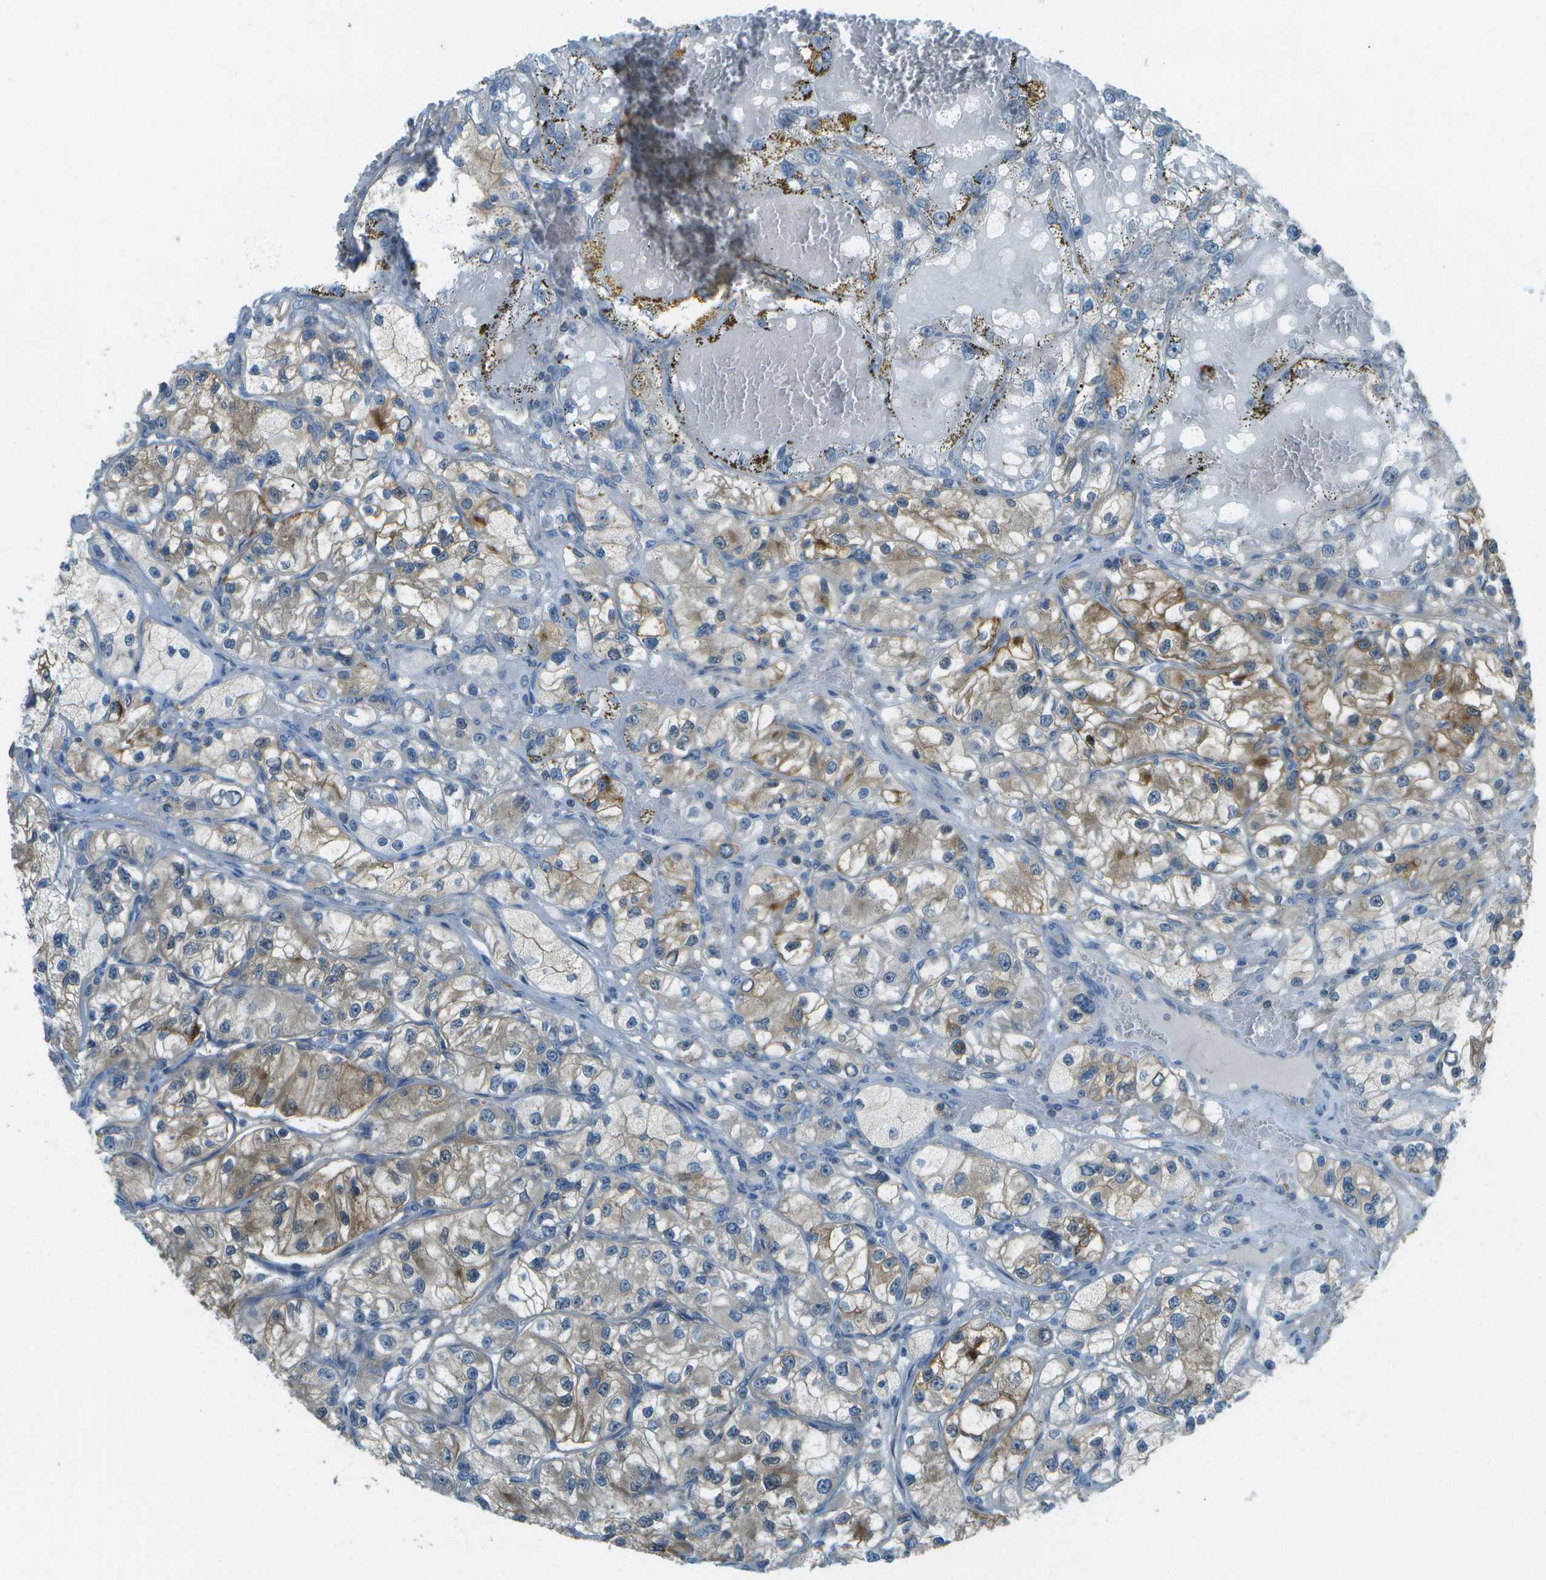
{"staining": {"intensity": "moderate", "quantity": "25%-75%", "location": "cytoplasmic/membranous"}, "tissue": "renal cancer", "cell_type": "Tumor cells", "image_type": "cancer", "snomed": [{"axis": "morphology", "description": "Adenocarcinoma, NOS"}, {"axis": "topography", "description": "Kidney"}], "caption": "DAB immunohistochemical staining of adenocarcinoma (renal) demonstrates moderate cytoplasmic/membranous protein positivity in approximately 25%-75% of tumor cells. Immunohistochemistry stains the protein of interest in brown and the nuclei are stained blue.", "gene": "LRRC66", "patient": {"sex": "female", "age": 57}}